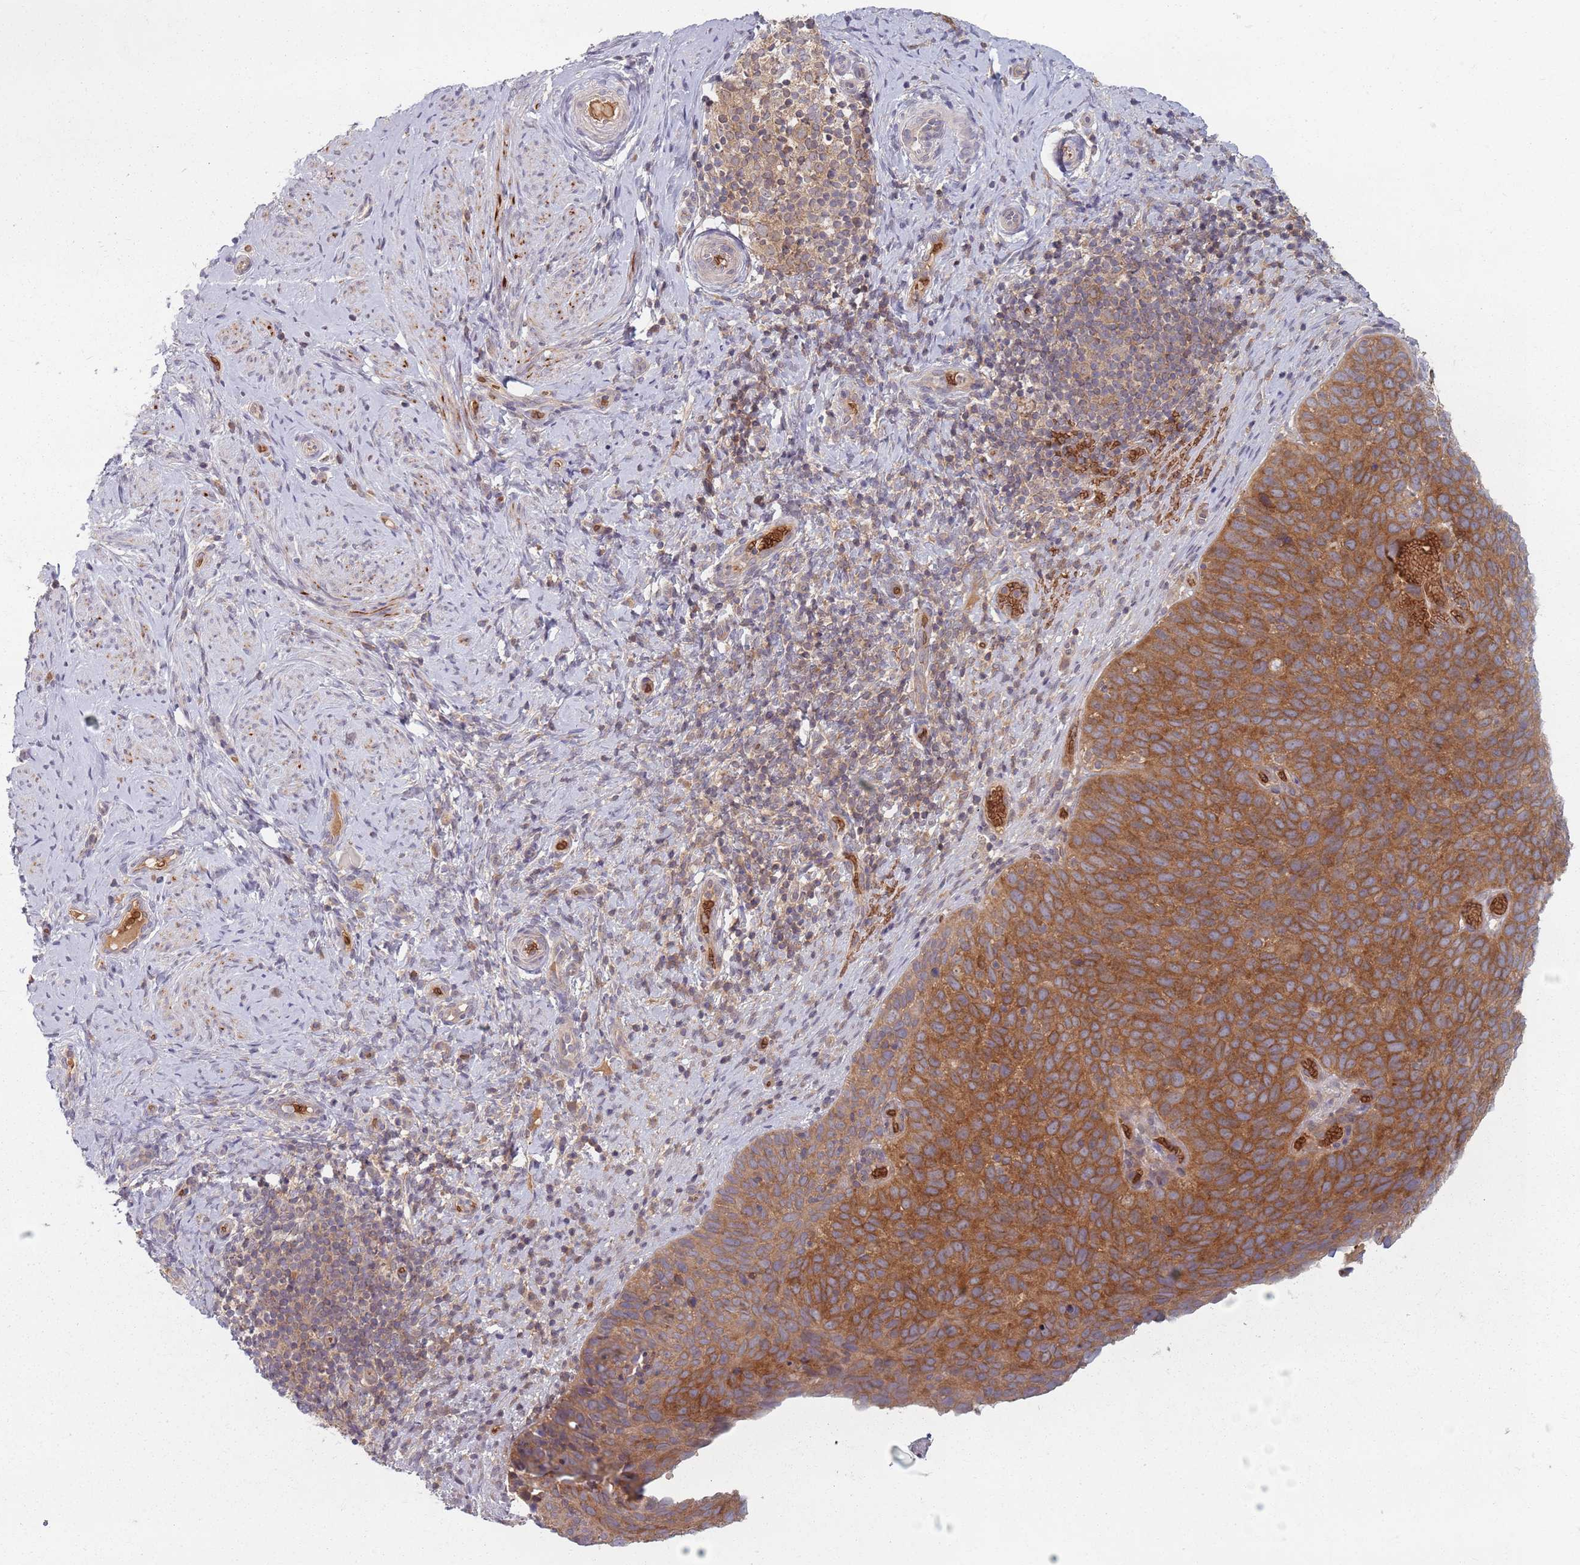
{"staining": {"intensity": "moderate", "quantity": ">75%", "location": "cytoplasmic/membranous"}, "tissue": "cervical cancer", "cell_type": "Tumor cells", "image_type": "cancer", "snomed": [{"axis": "morphology", "description": "Squamous cell carcinoma, NOS"}, {"axis": "topography", "description": "Cervix"}], "caption": "IHC staining of cervical squamous cell carcinoma, which exhibits medium levels of moderate cytoplasmic/membranous positivity in approximately >75% of tumor cells indicating moderate cytoplasmic/membranous protein positivity. The staining was performed using DAB (brown) for protein detection and nuclei were counterstained in hematoxylin (blue).", "gene": "ASB13", "patient": {"sex": "female", "age": 80}}